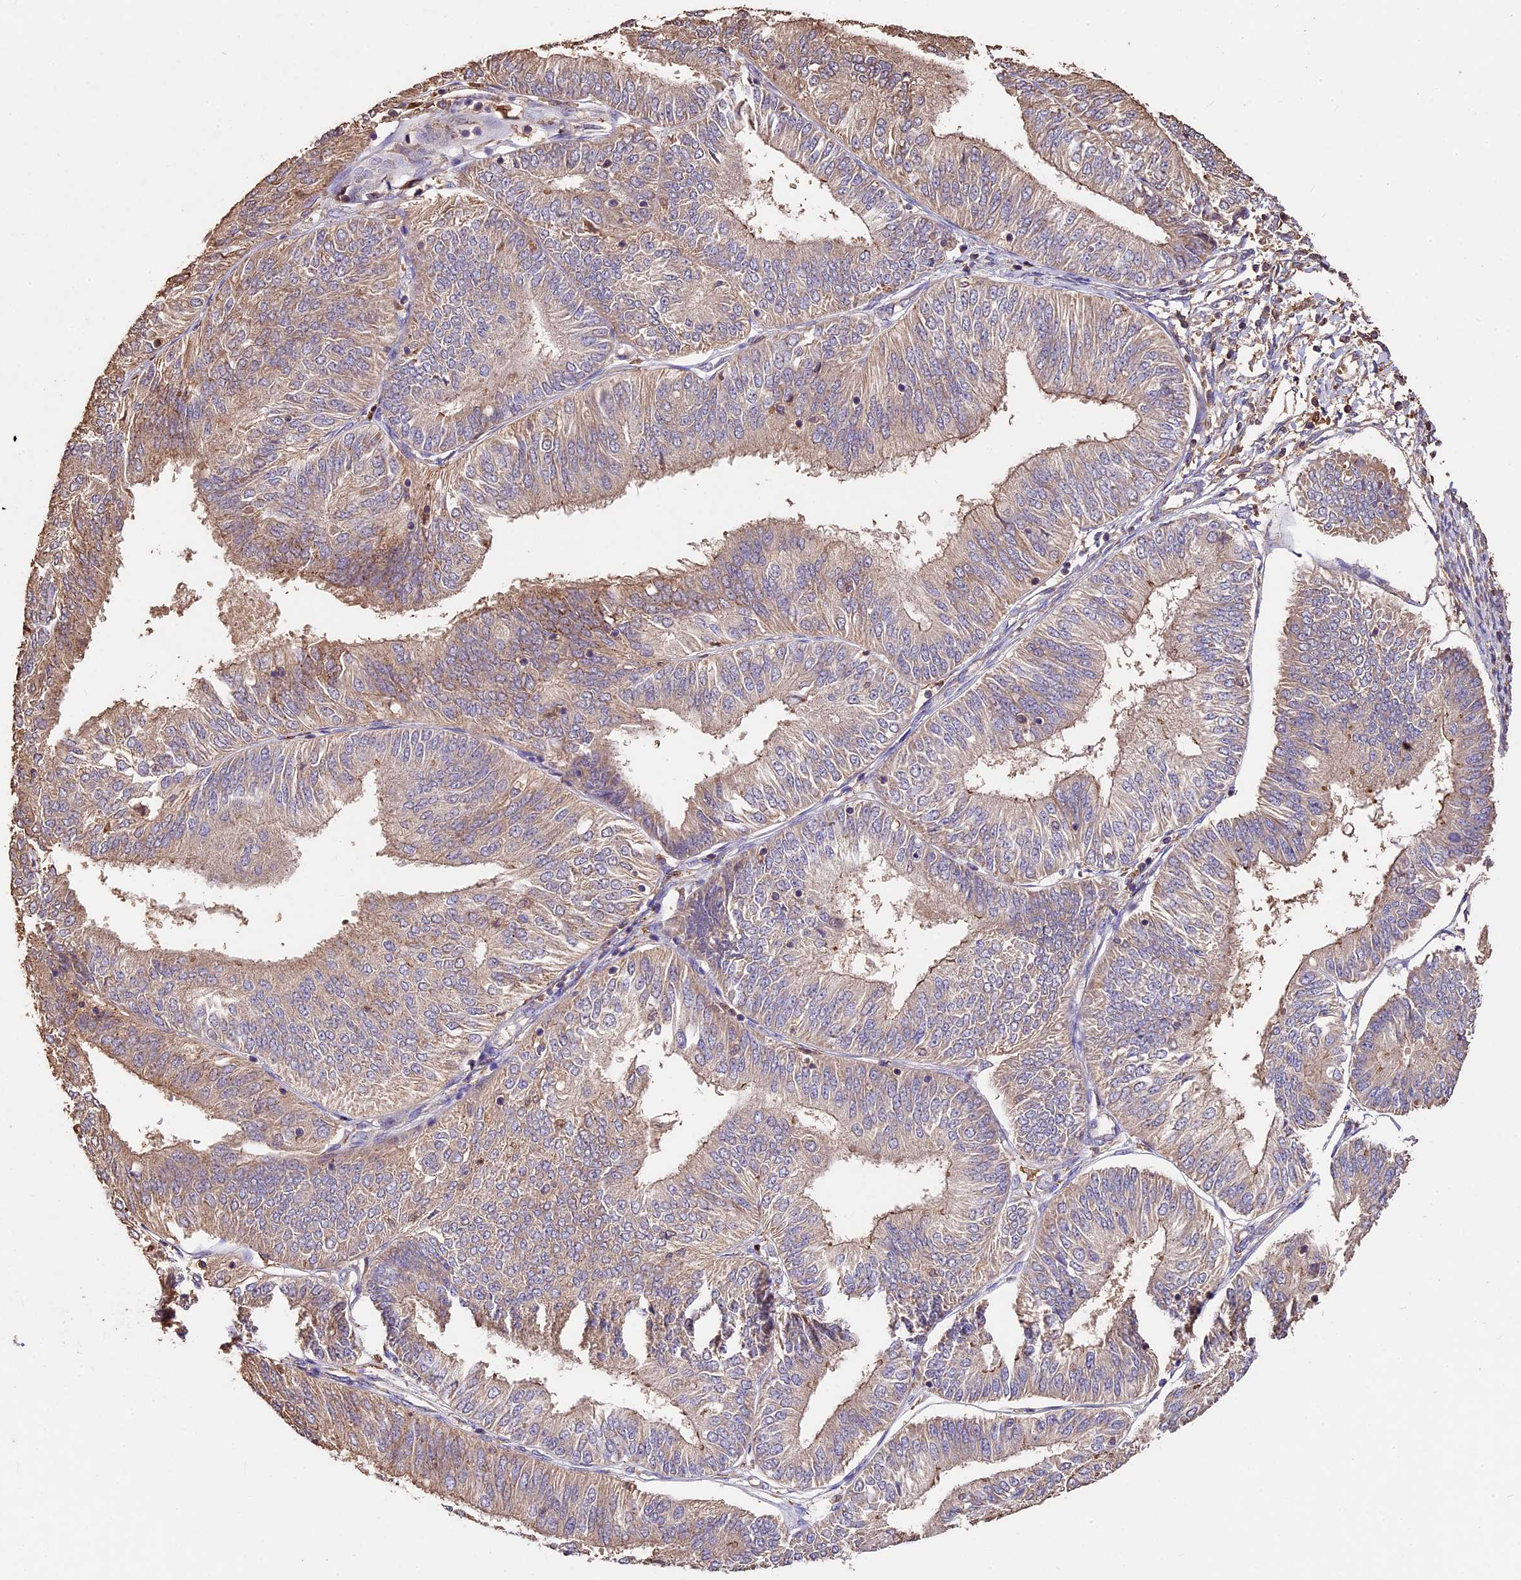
{"staining": {"intensity": "weak", "quantity": ">75%", "location": "cytoplasmic/membranous"}, "tissue": "endometrial cancer", "cell_type": "Tumor cells", "image_type": "cancer", "snomed": [{"axis": "morphology", "description": "Adenocarcinoma, NOS"}, {"axis": "topography", "description": "Endometrium"}], "caption": "Immunohistochemistry (IHC) photomicrograph of neoplastic tissue: endometrial cancer (adenocarcinoma) stained using immunohistochemistry displays low levels of weak protein expression localized specifically in the cytoplasmic/membranous of tumor cells, appearing as a cytoplasmic/membranous brown color.", "gene": "CRLF1", "patient": {"sex": "female", "age": 58}}